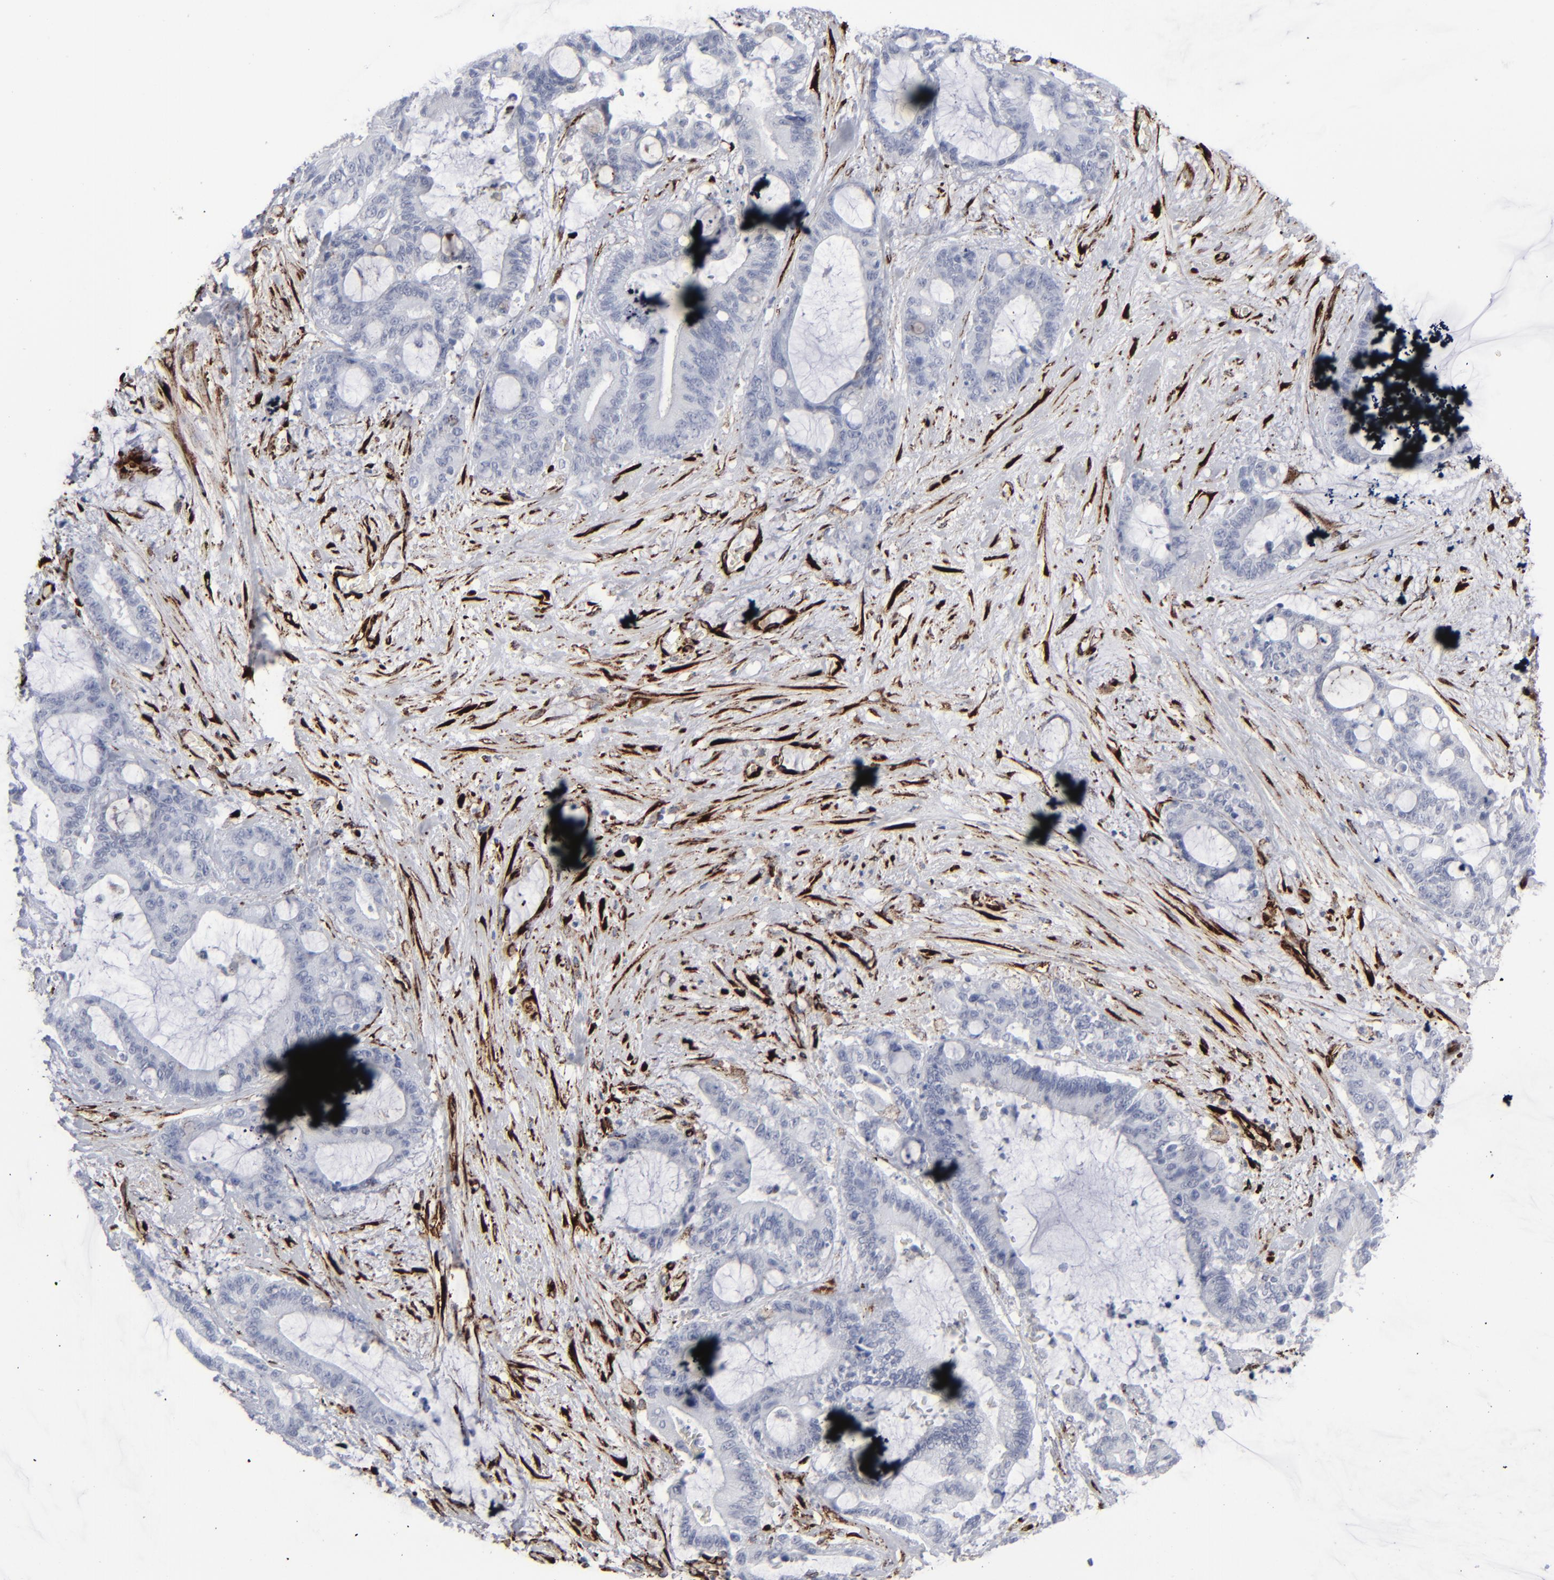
{"staining": {"intensity": "negative", "quantity": "none", "location": "none"}, "tissue": "liver cancer", "cell_type": "Tumor cells", "image_type": "cancer", "snomed": [{"axis": "morphology", "description": "Cholangiocarcinoma"}, {"axis": "topography", "description": "Liver"}], "caption": "Liver cancer (cholangiocarcinoma) stained for a protein using immunohistochemistry shows no staining tumor cells.", "gene": "SPARC", "patient": {"sex": "female", "age": 73}}